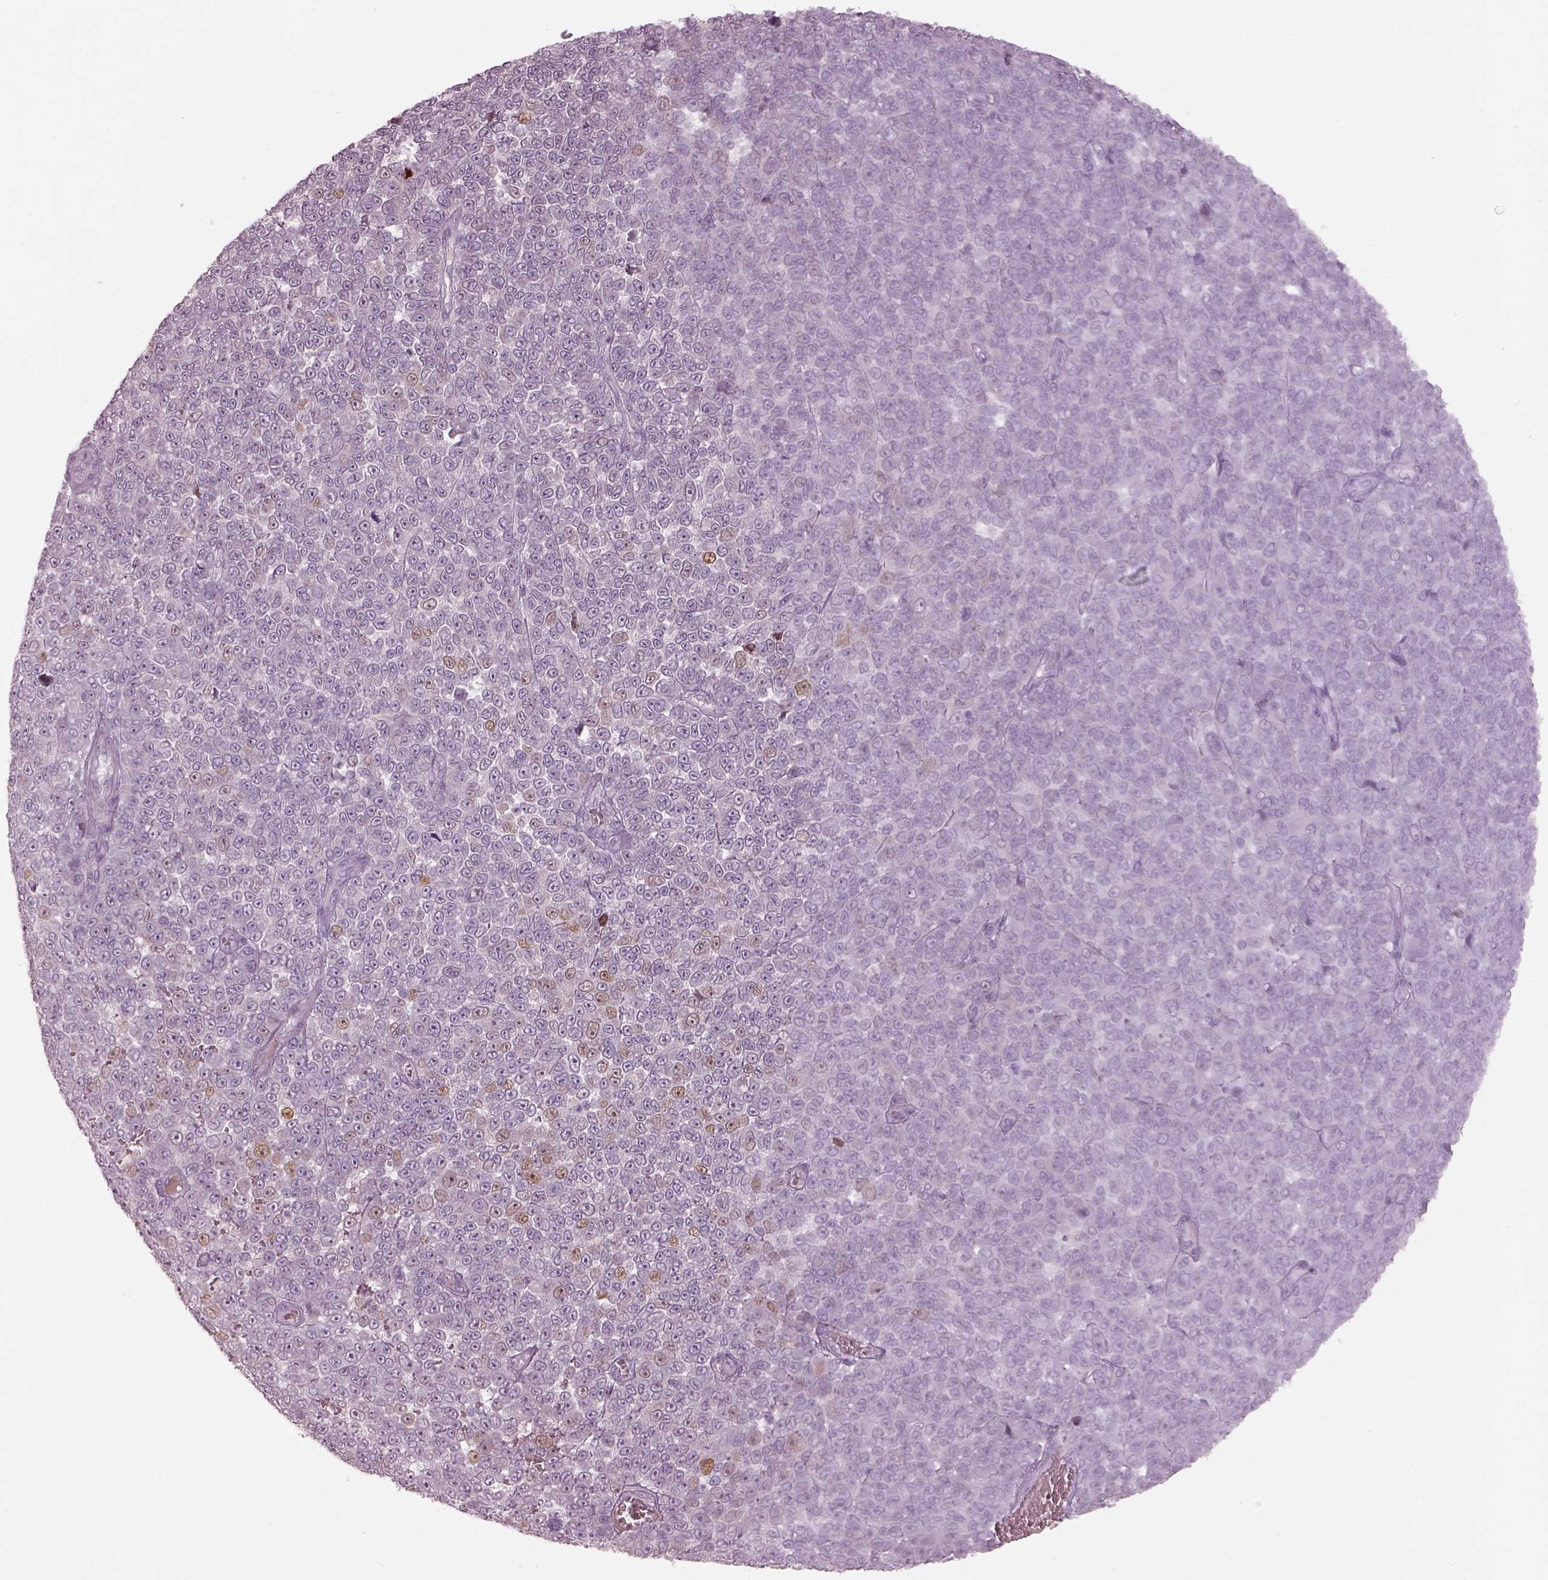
{"staining": {"intensity": "moderate", "quantity": "<25%", "location": "nuclear"}, "tissue": "melanoma", "cell_type": "Tumor cells", "image_type": "cancer", "snomed": [{"axis": "morphology", "description": "Malignant melanoma, NOS"}, {"axis": "topography", "description": "Skin"}], "caption": "IHC of human malignant melanoma demonstrates low levels of moderate nuclear expression in about <25% of tumor cells.", "gene": "SPATA6L", "patient": {"sex": "female", "age": 95}}